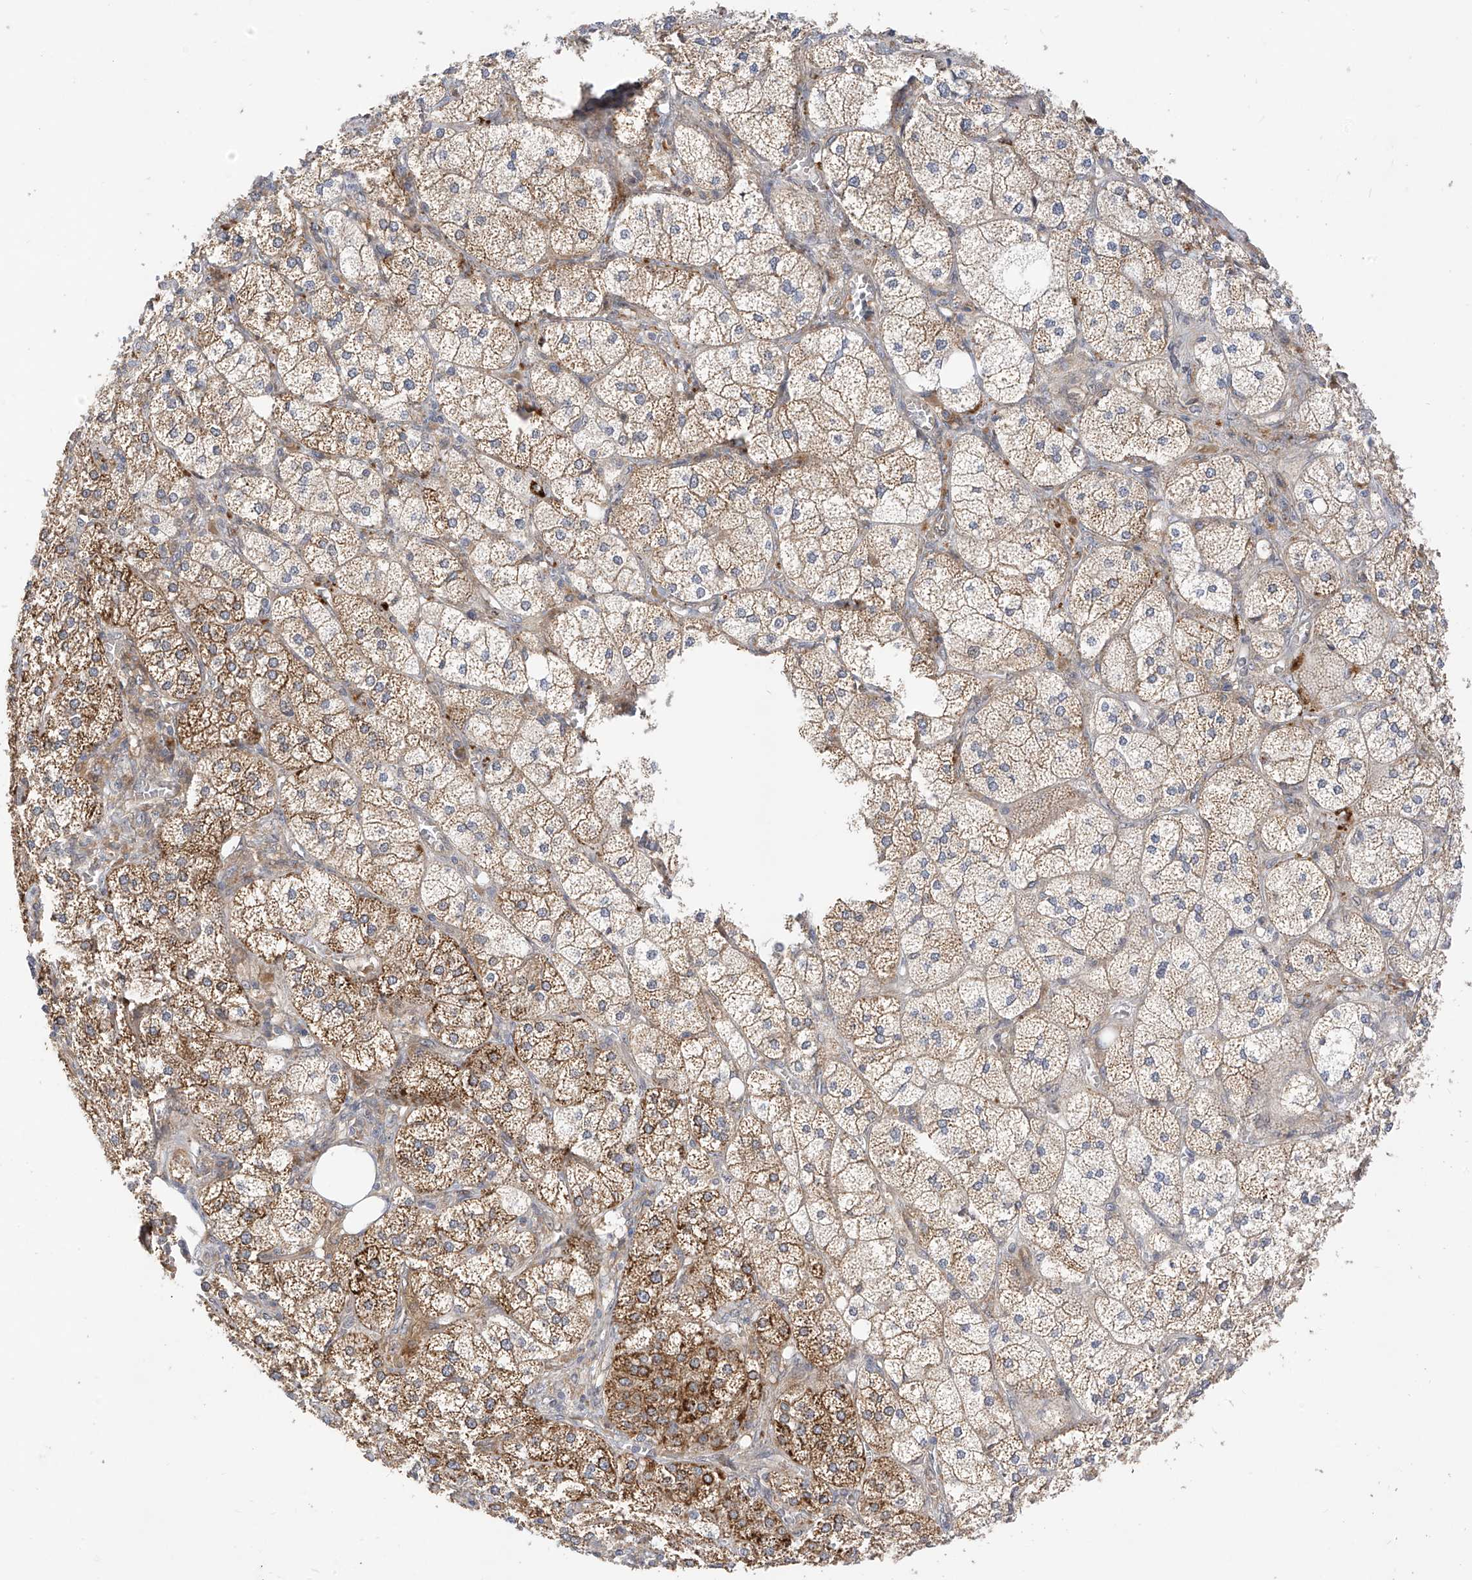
{"staining": {"intensity": "moderate", "quantity": "25%-75%", "location": "cytoplasmic/membranous"}, "tissue": "adrenal gland", "cell_type": "Glandular cells", "image_type": "normal", "snomed": [{"axis": "morphology", "description": "Normal tissue, NOS"}, {"axis": "topography", "description": "Adrenal gland"}], "caption": "A brown stain labels moderate cytoplasmic/membranous expression of a protein in glandular cells of unremarkable adrenal gland.", "gene": "MRTFA", "patient": {"sex": "female", "age": 61}}